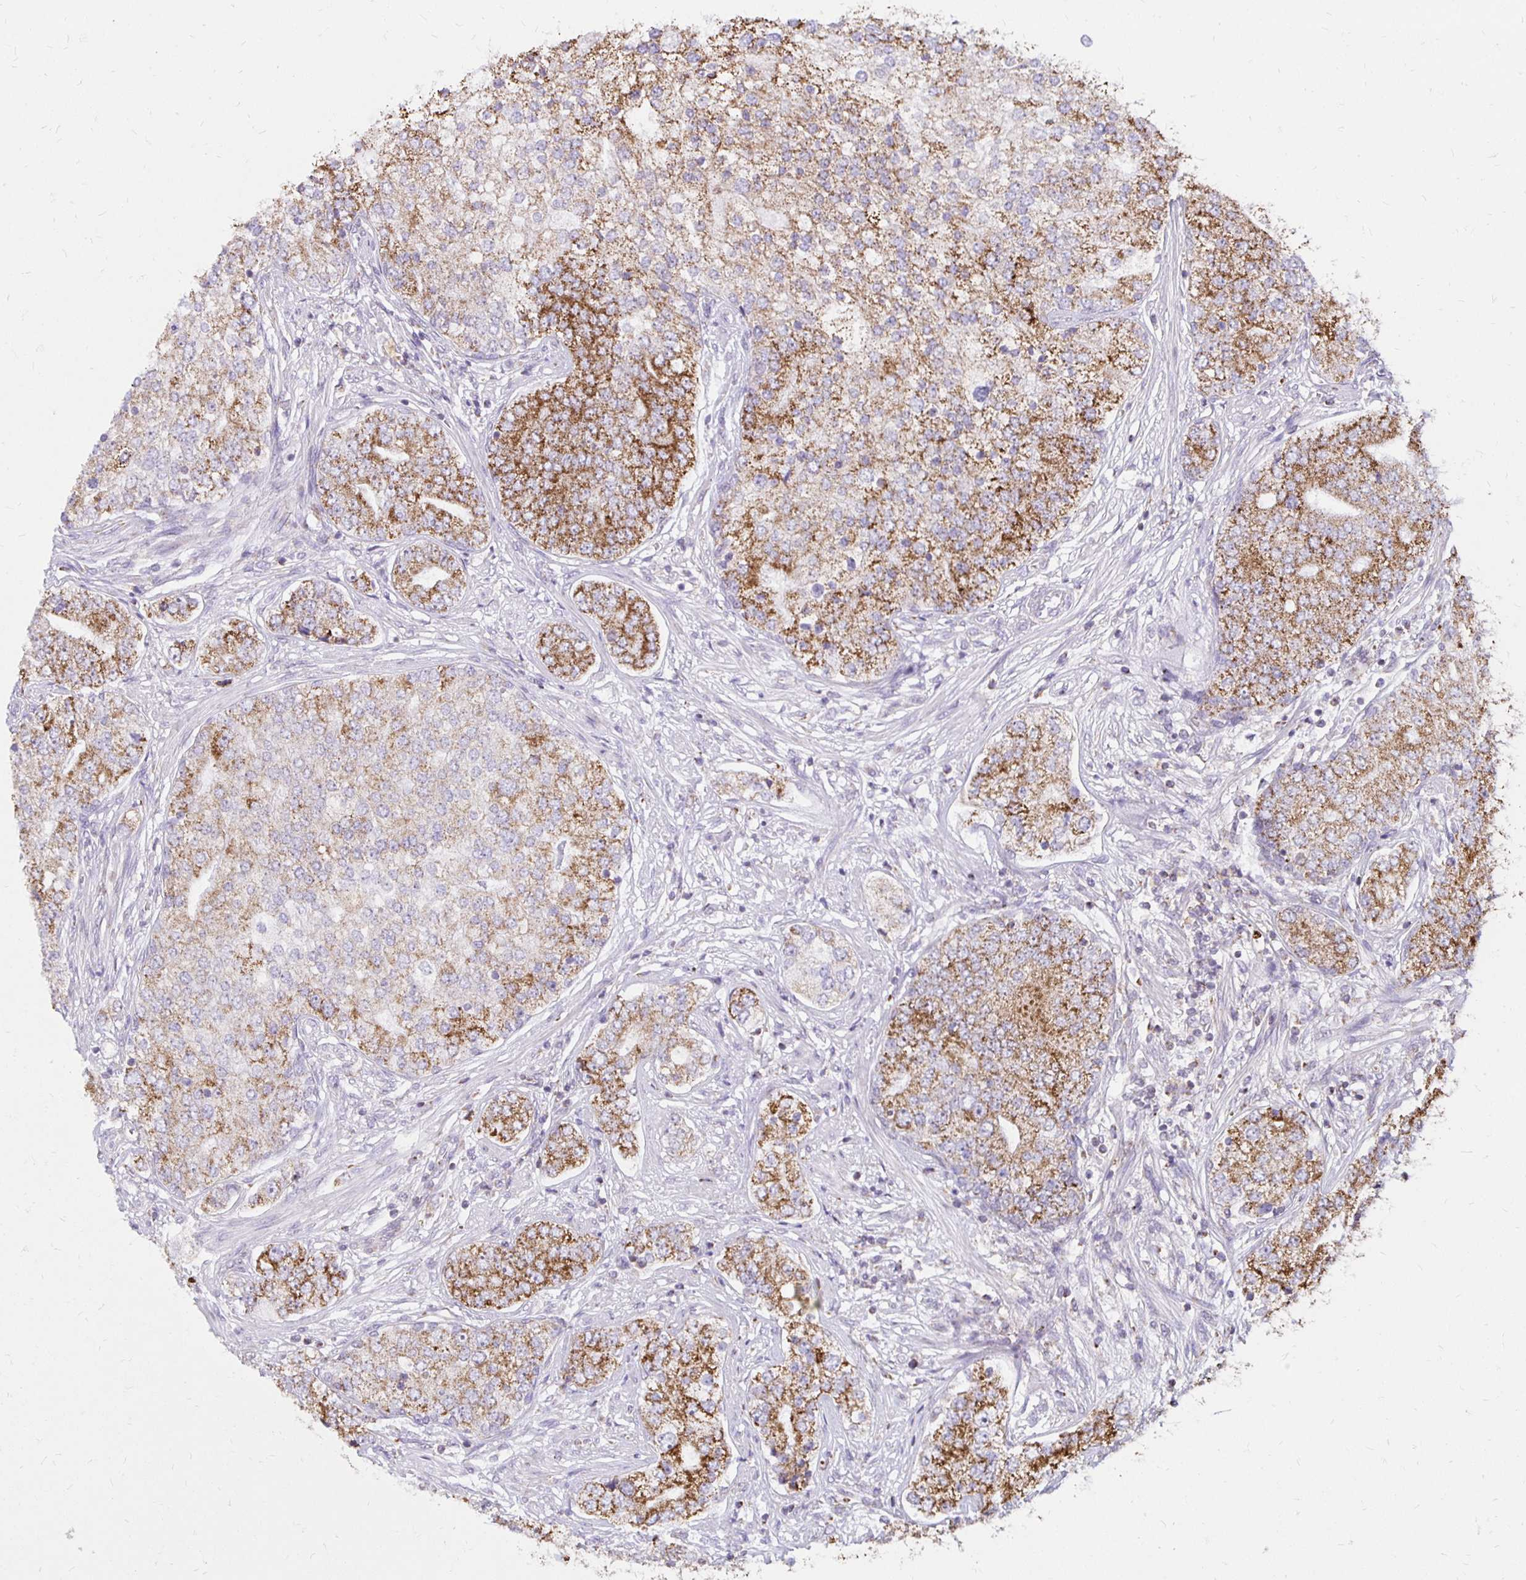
{"staining": {"intensity": "moderate", "quantity": ">75%", "location": "cytoplasmic/membranous"}, "tissue": "prostate cancer", "cell_type": "Tumor cells", "image_type": "cancer", "snomed": [{"axis": "morphology", "description": "Adenocarcinoma, High grade"}, {"axis": "topography", "description": "Prostate"}], "caption": "A brown stain labels moderate cytoplasmic/membranous expression of a protein in human adenocarcinoma (high-grade) (prostate) tumor cells.", "gene": "IER3", "patient": {"sex": "male", "age": 60}}